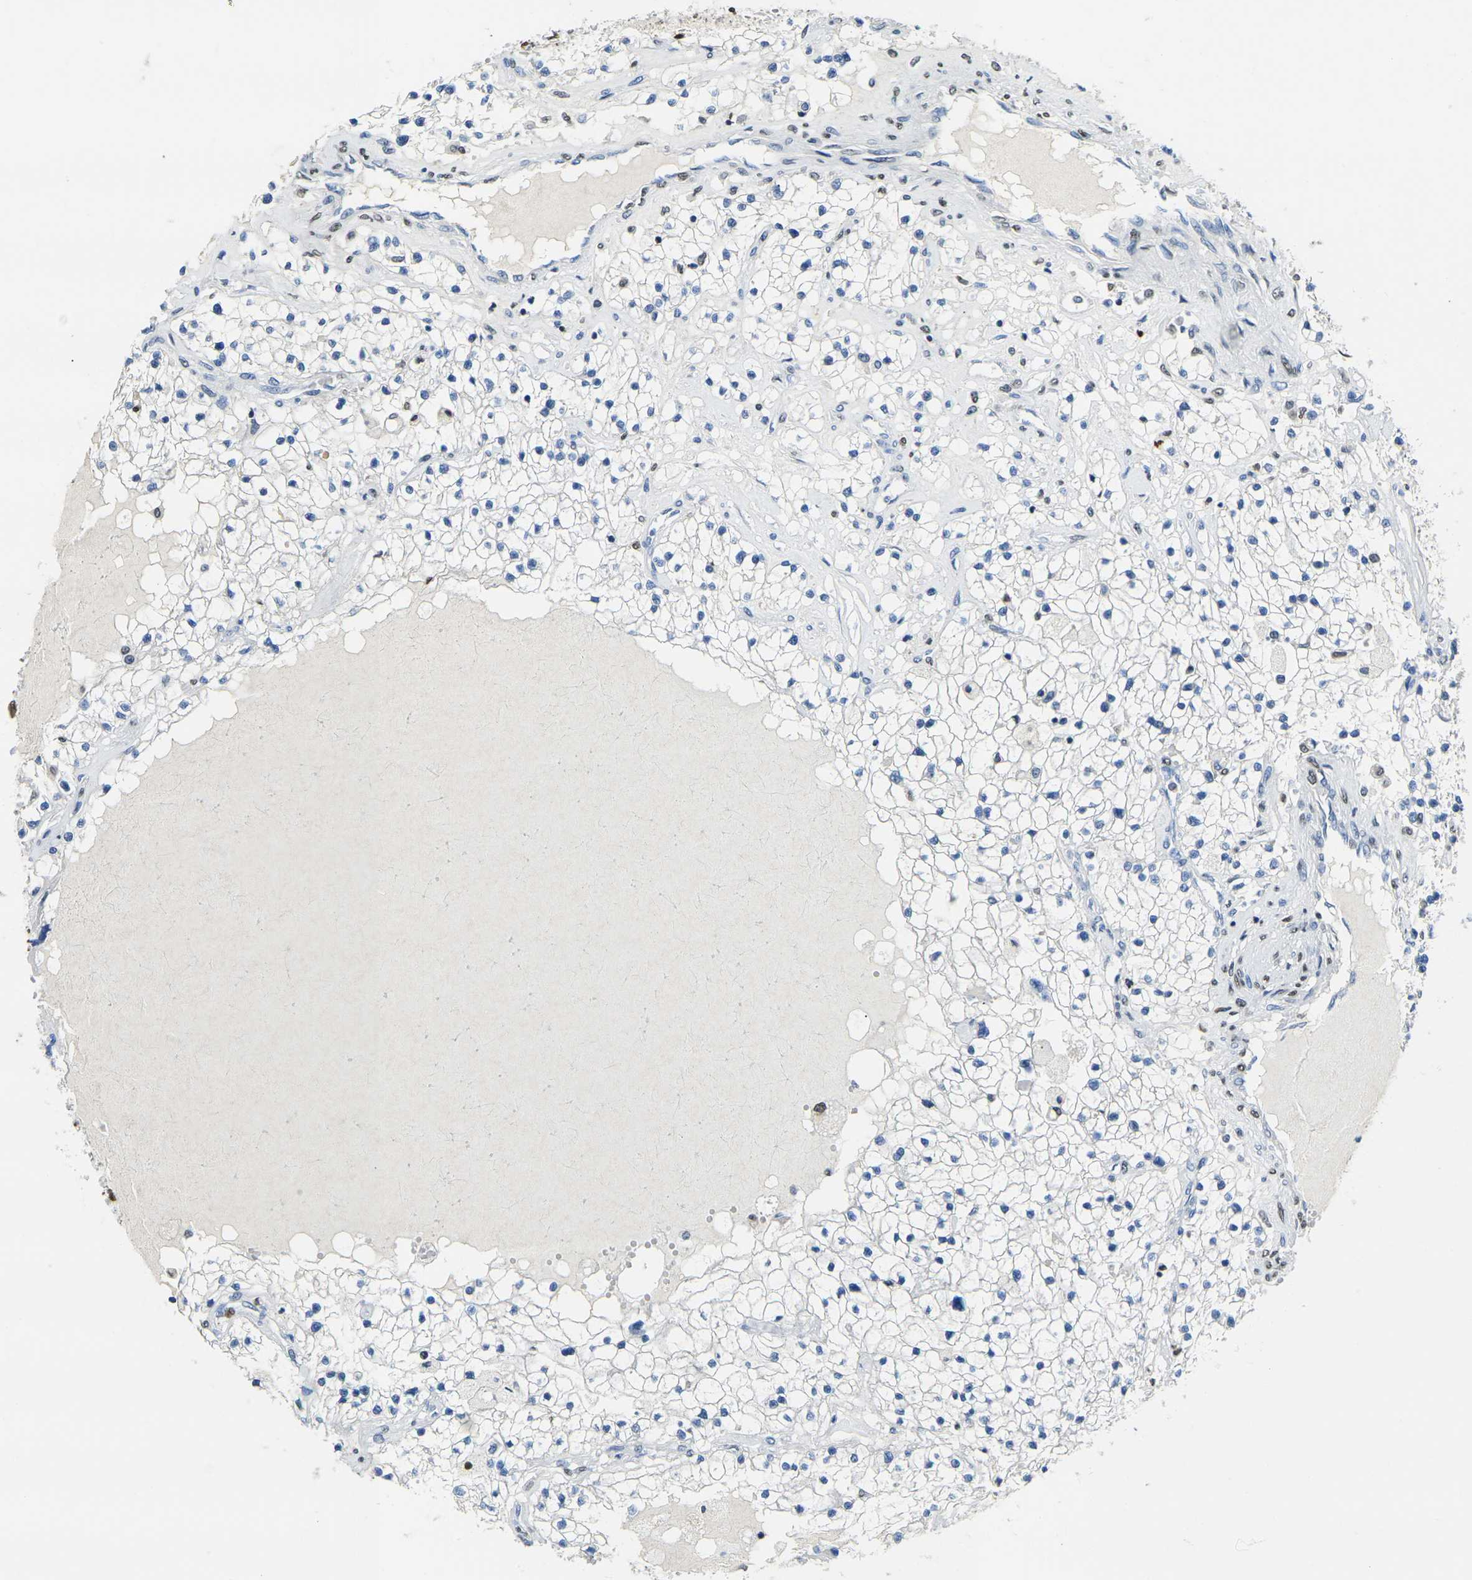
{"staining": {"intensity": "negative", "quantity": "none", "location": "none"}, "tissue": "renal cancer", "cell_type": "Tumor cells", "image_type": "cancer", "snomed": [{"axis": "morphology", "description": "Adenocarcinoma, NOS"}, {"axis": "topography", "description": "Kidney"}], "caption": "Immunohistochemistry photomicrograph of human renal adenocarcinoma stained for a protein (brown), which shows no staining in tumor cells.", "gene": "DRAXIN", "patient": {"sex": "male", "age": 68}}